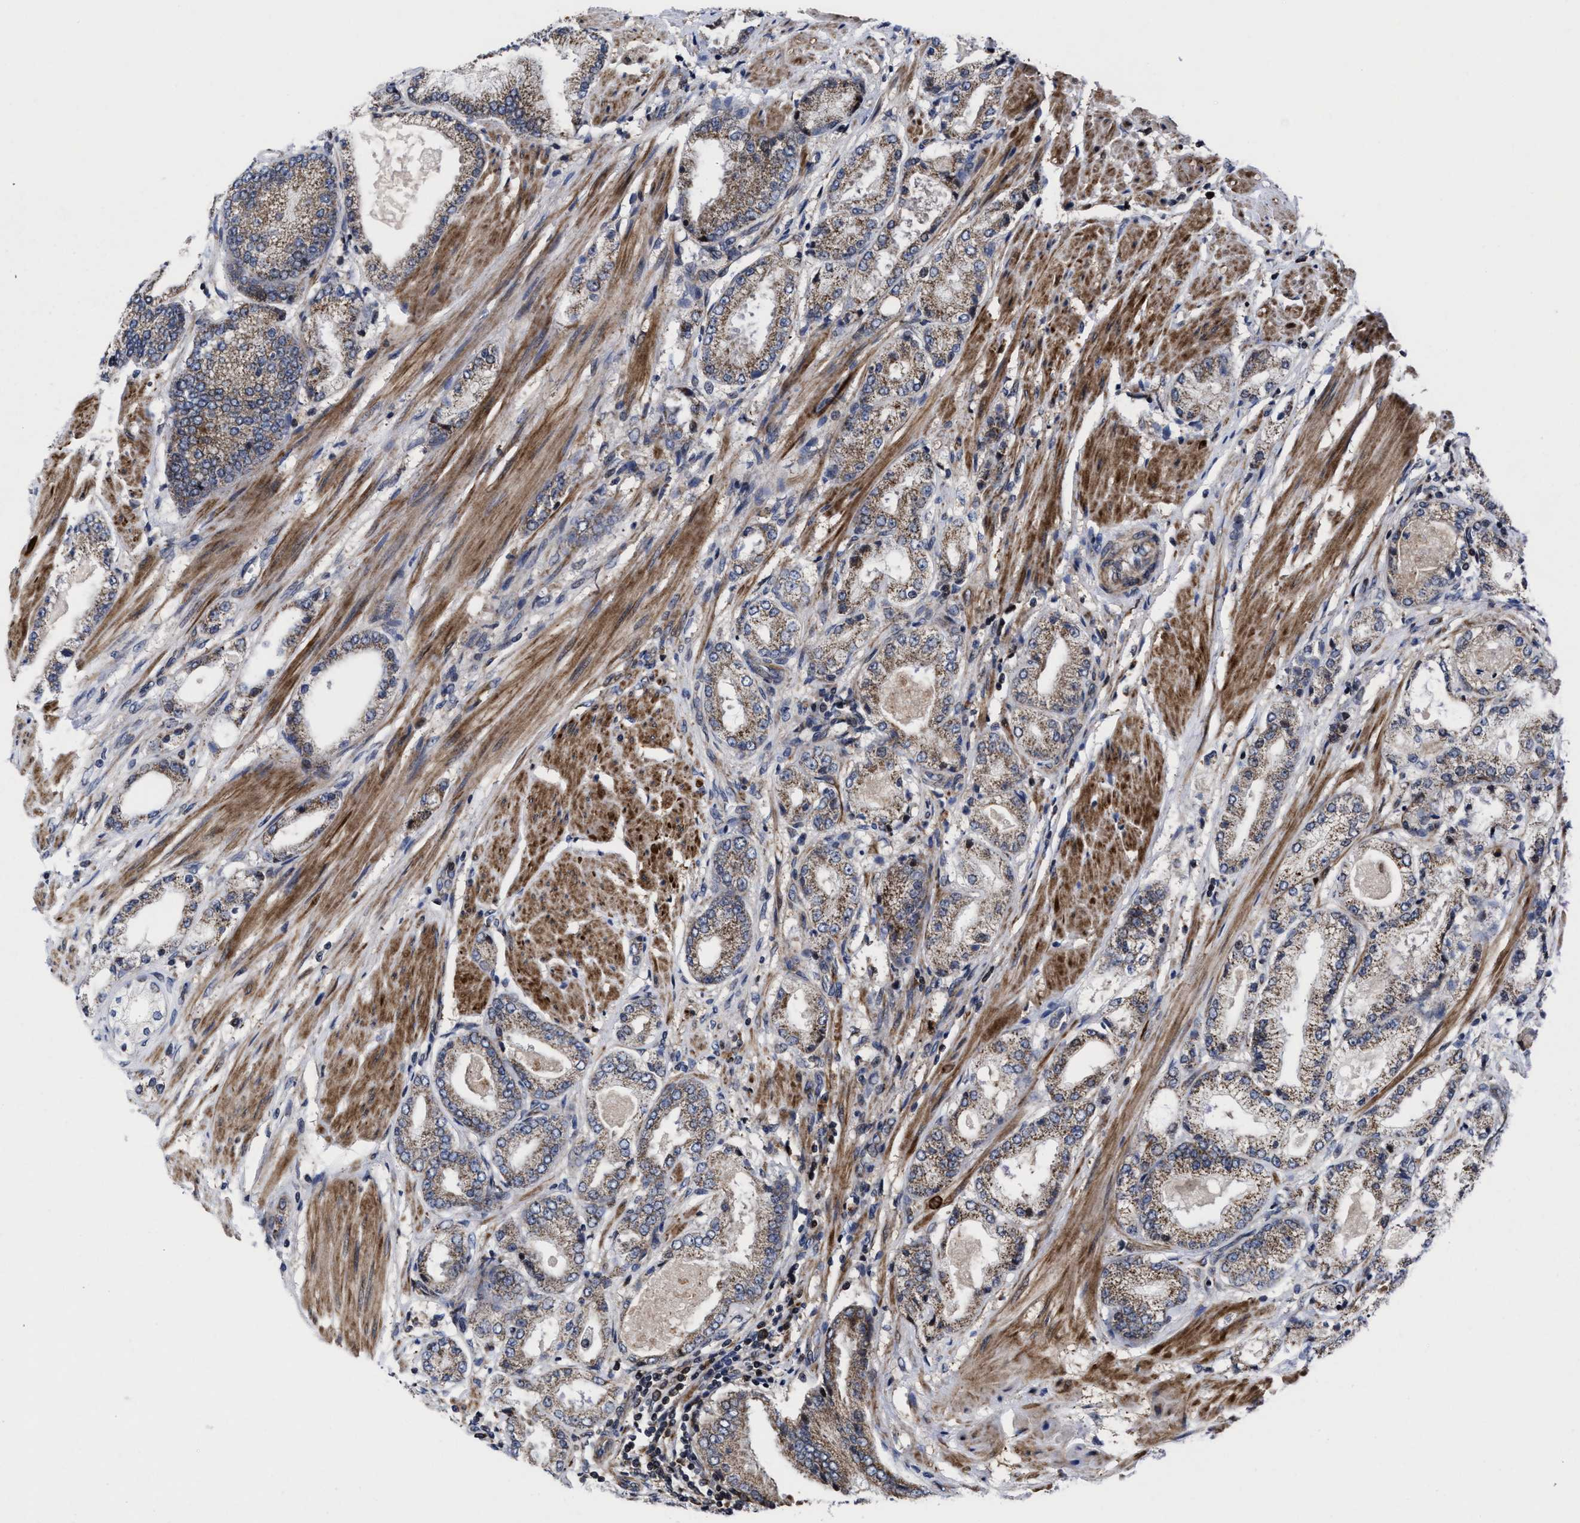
{"staining": {"intensity": "weak", "quantity": "25%-75%", "location": "cytoplasmic/membranous"}, "tissue": "prostate cancer", "cell_type": "Tumor cells", "image_type": "cancer", "snomed": [{"axis": "morphology", "description": "Adenocarcinoma, High grade"}, {"axis": "topography", "description": "Prostate"}], "caption": "Immunohistochemical staining of prostate cancer (high-grade adenocarcinoma) demonstrates weak cytoplasmic/membranous protein staining in approximately 25%-75% of tumor cells.", "gene": "MRPL50", "patient": {"sex": "male", "age": 50}}